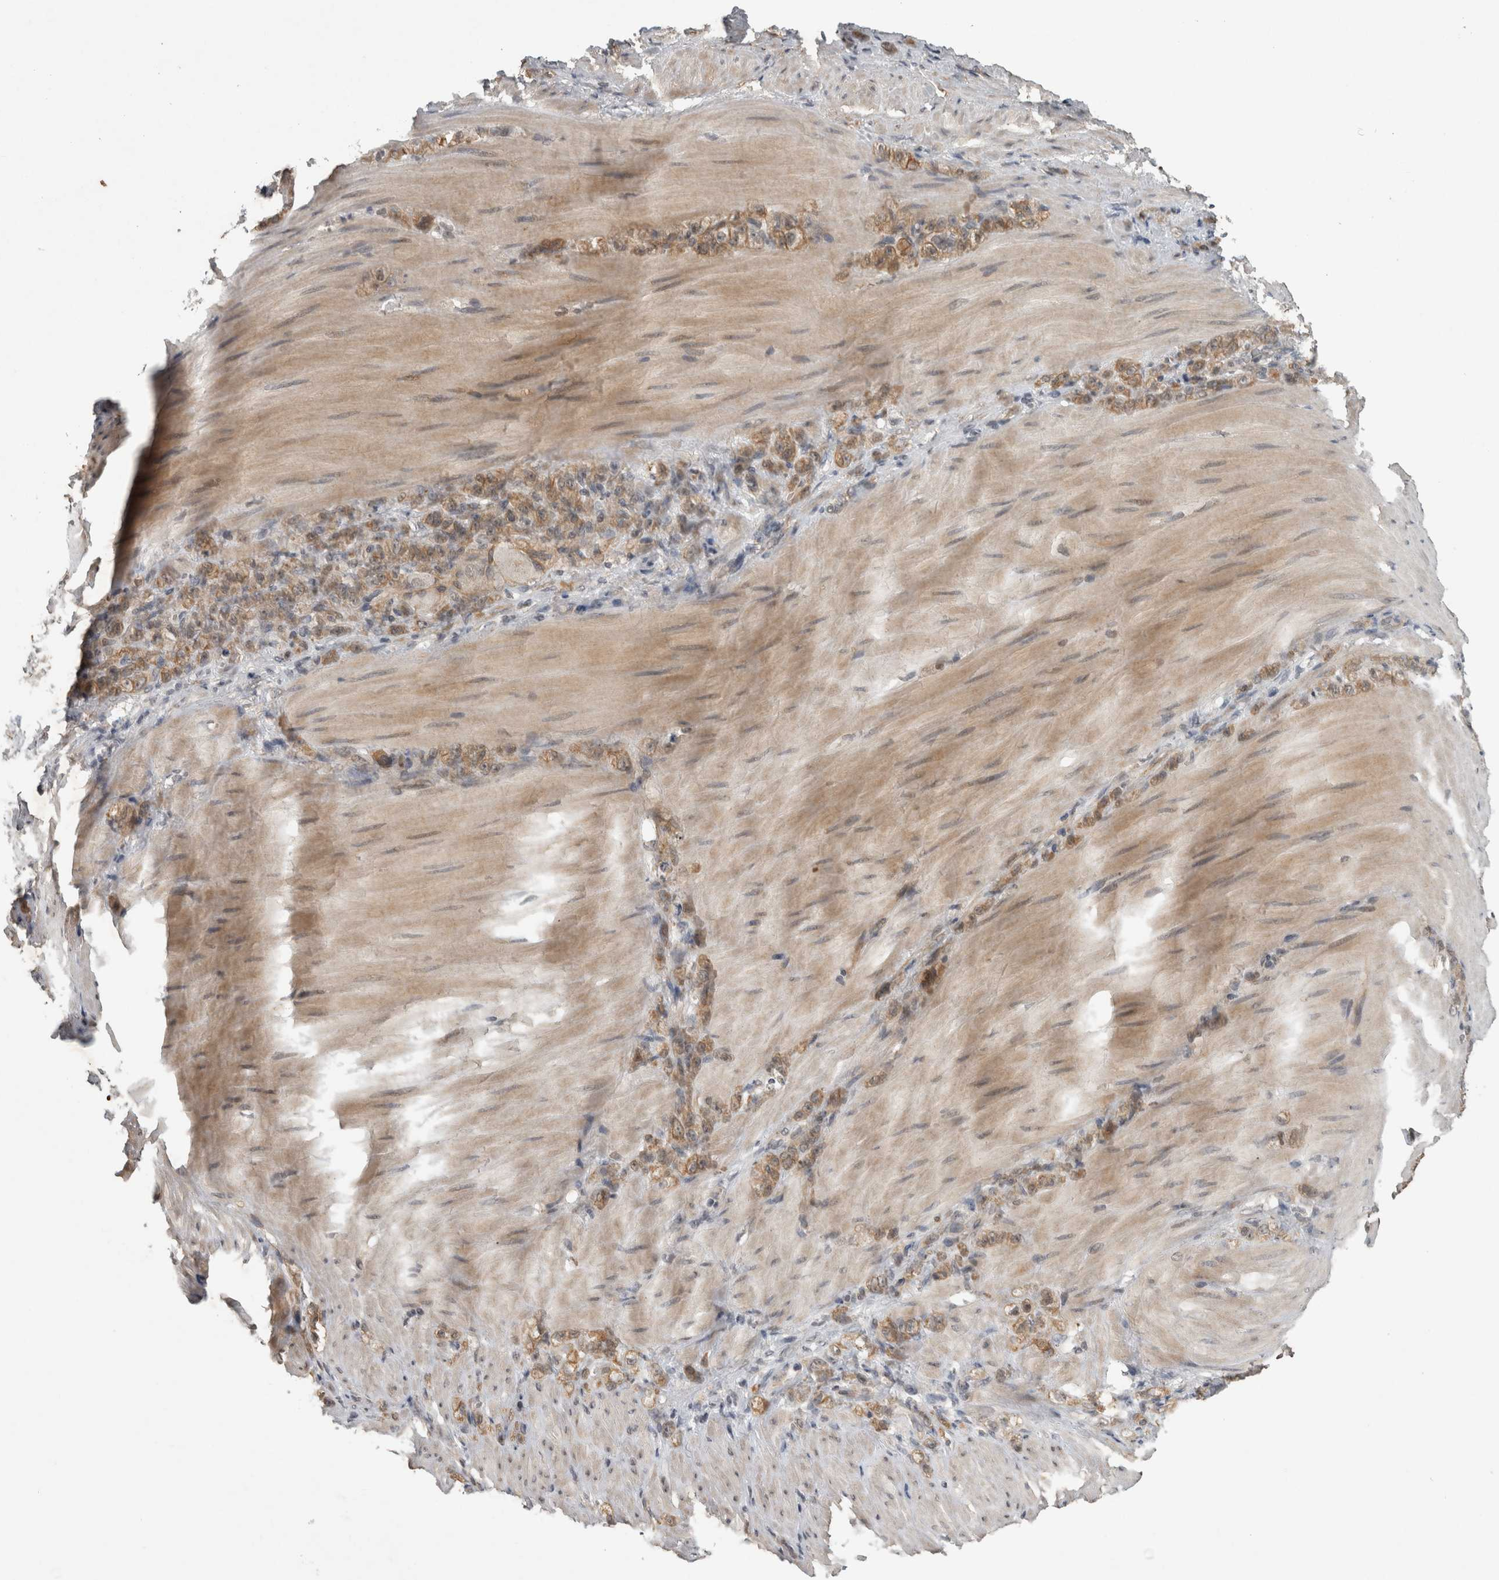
{"staining": {"intensity": "weak", "quantity": ">75%", "location": "cytoplasmic/membranous"}, "tissue": "stomach cancer", "cell_type": "Tumor cells", "image_type": "cancer", "snomed": [{"axis": "morphology", "description": "Normal tissue, NOS"}, {"axis": "morphology", "description": "Adenocarcinoma, NOS"}, {"axis": "topography", "description": "Stomach"}], "caption": "Protein staining of adenocarcinoma (stomach) tissue exhibits weak cytoplasmic/membranous expression in approximately >75% of tumor cells. The protein is stained brown, and the nuclei are stained in blue (DAB IHC with brightfield microscopy, high magnification).", "gene": "RHPN1", "patient": {"sex": "male", "age": 82}}